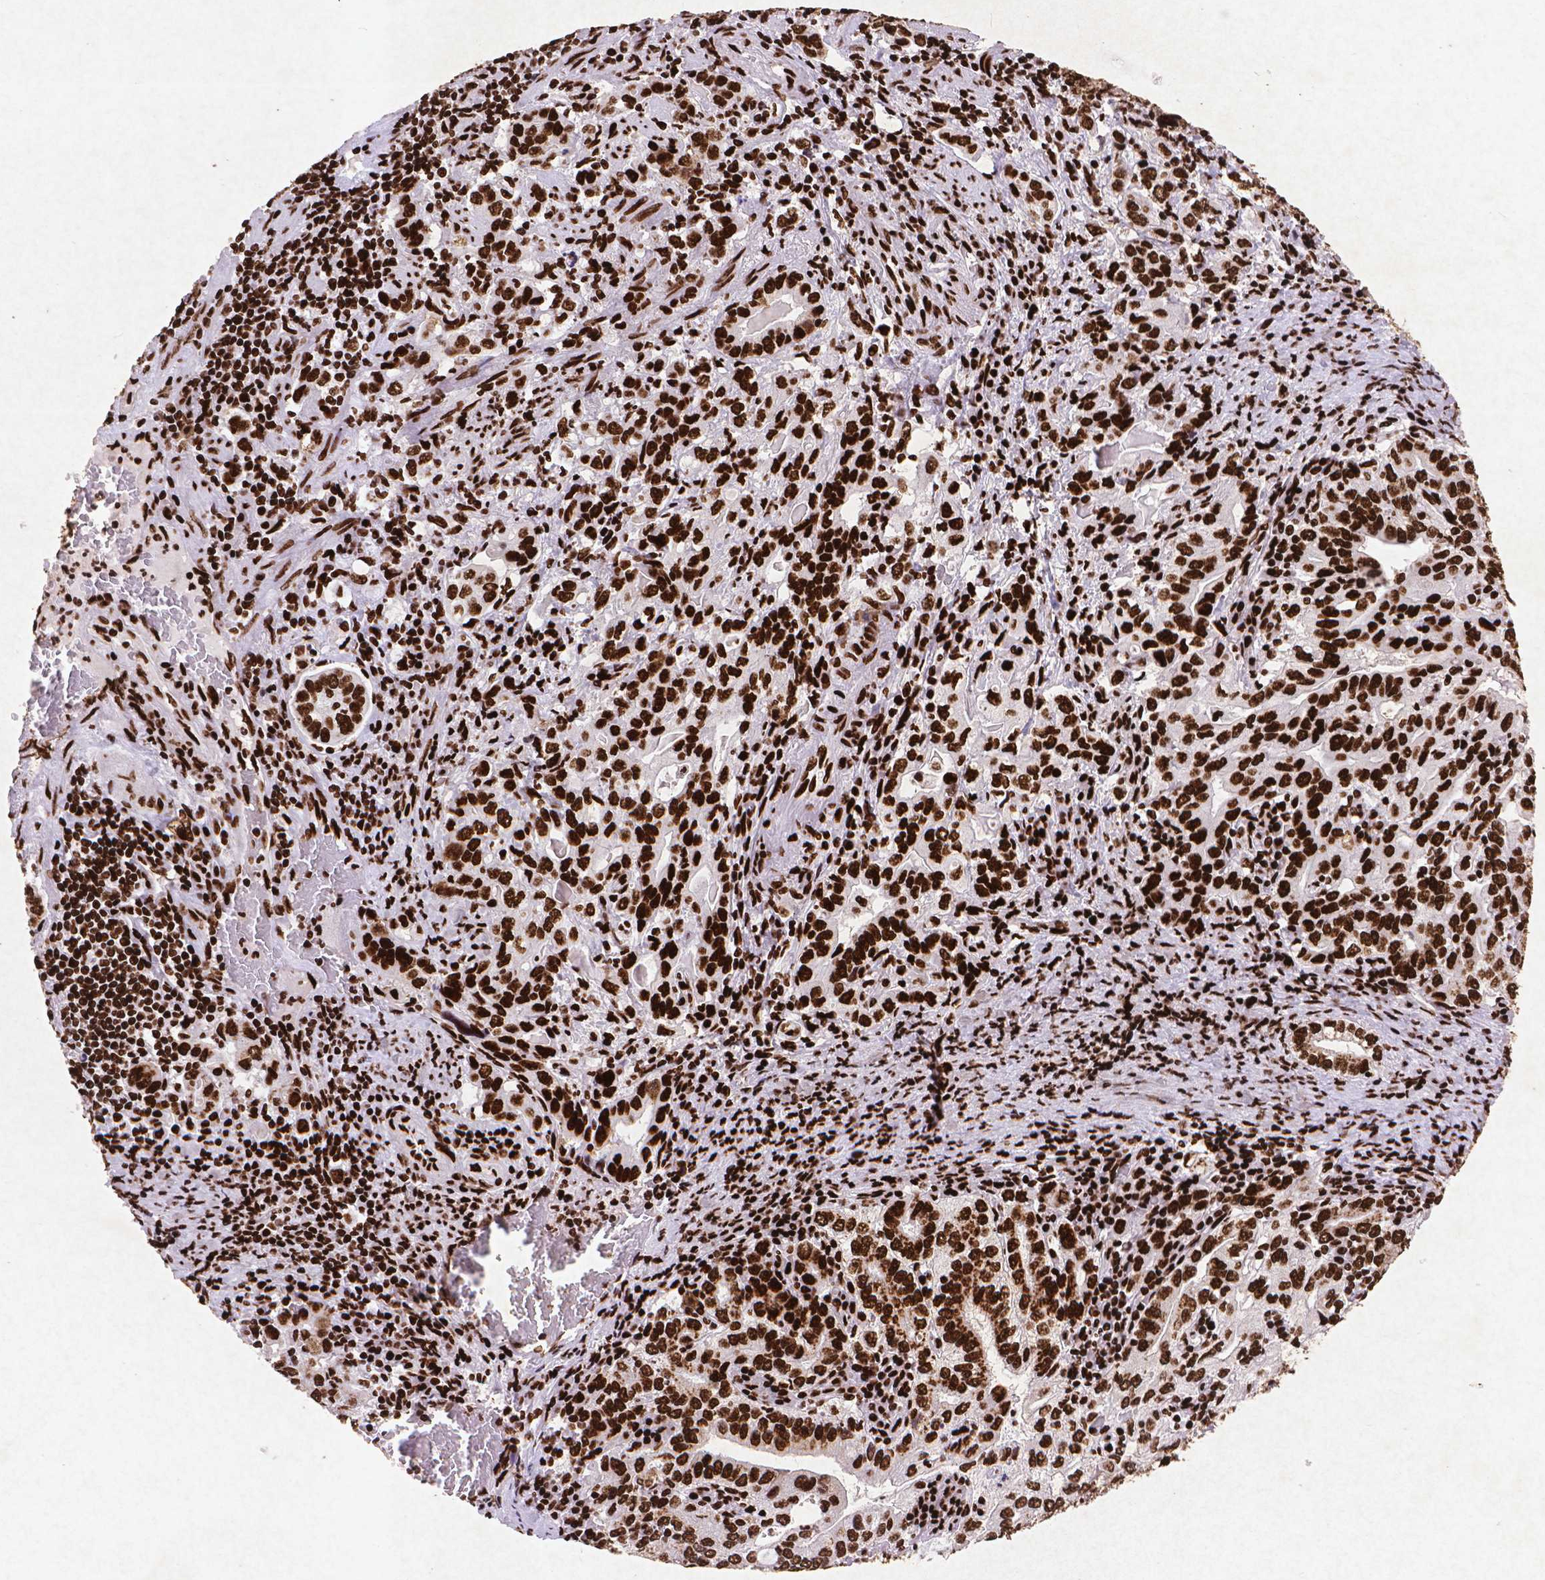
{"staining": {"intensity": "strong", "quantity": ">75%", "location": "nuclear"}, "tissue": "stomach cancer", "cell_type": "Tumor cells", "image_type": "cancer", "snomed": [{"axis": "morphology", "description": "Adenocarcinoma, NOS"}, {"axis": "topography", "description": "Stomach, lower"}], "caption": "A high amount of strong nuclear staining is seen in approximately >75% of tumor cells in stomach adenocarcinoma tissue.", "gene": "CITED2", "patient": {"sex": "female", "age": 72}}